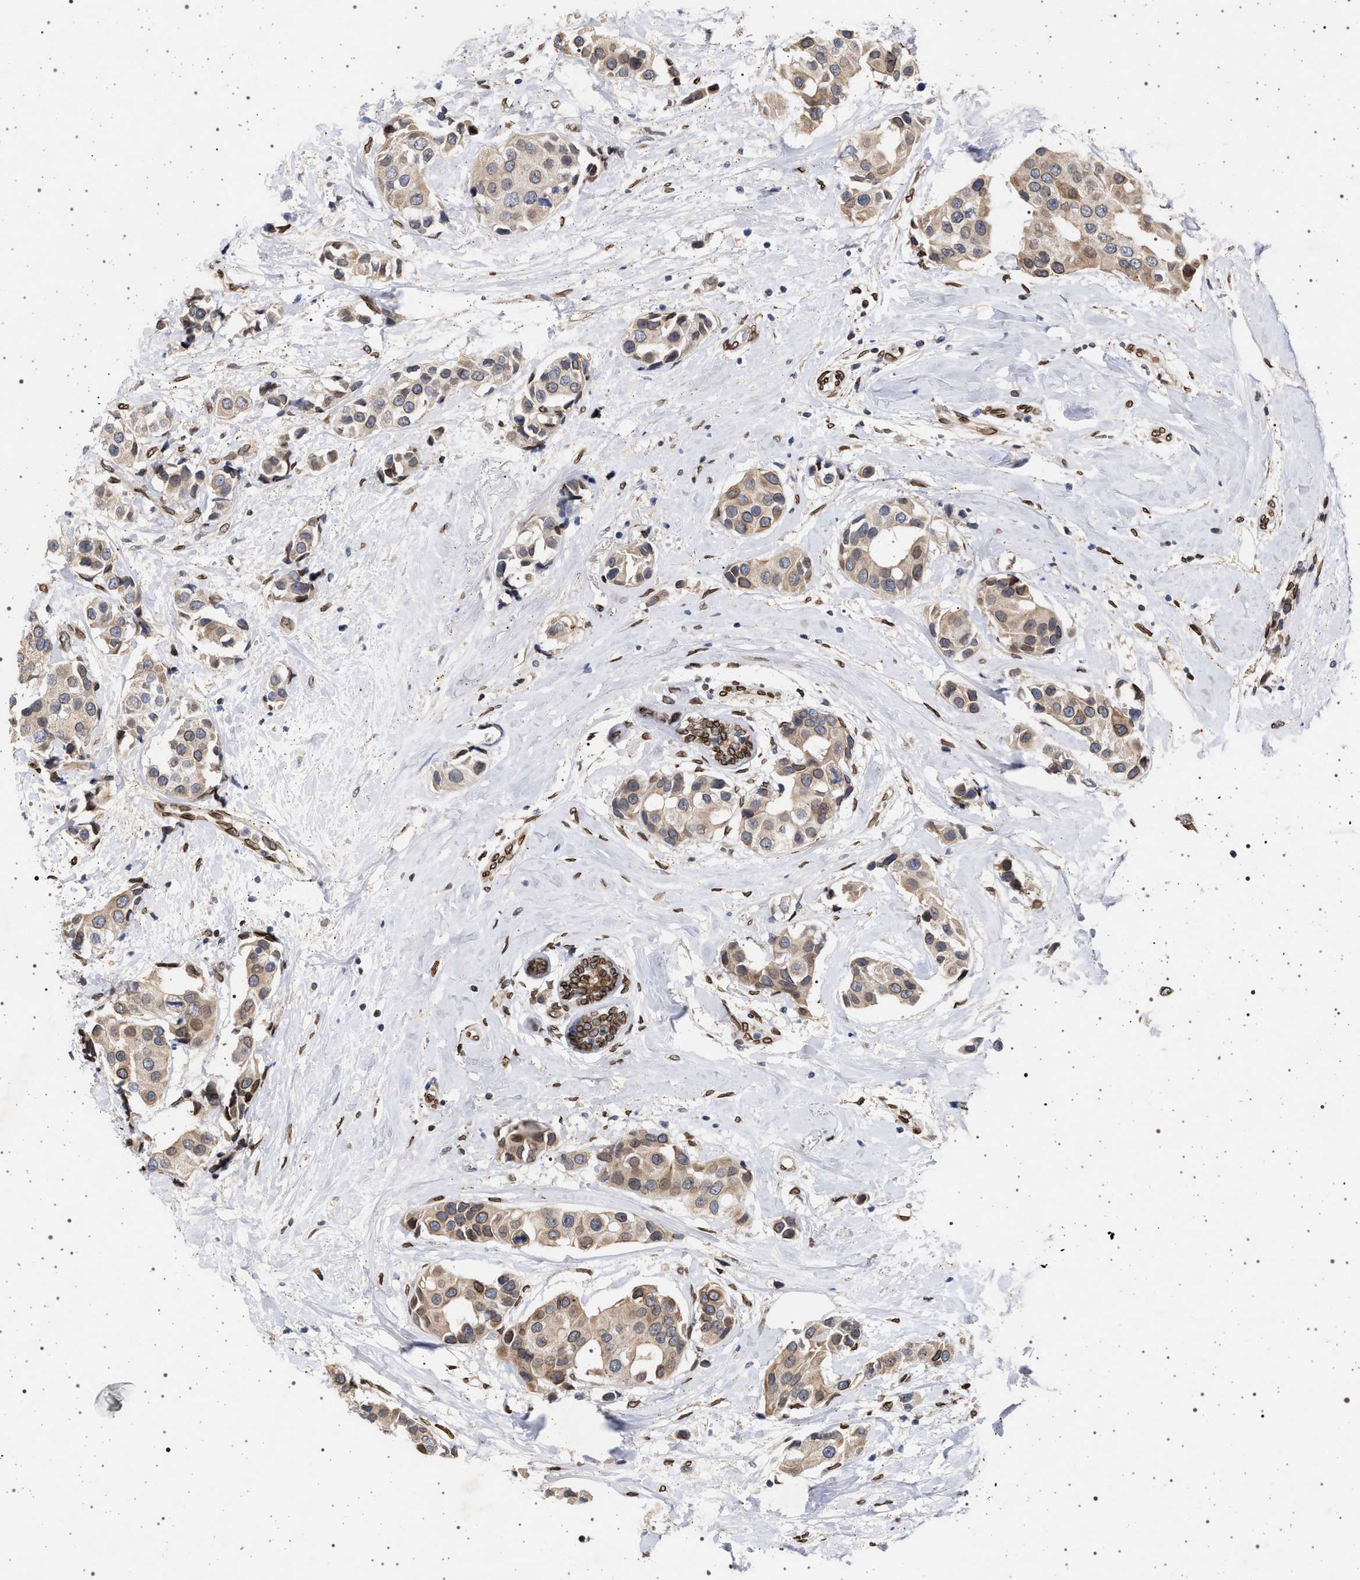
{"staining": {"intensity": "moderate", "quantity": "25%-75%", "location": "cytoplasmic/membranous,nuclear"}, "tissue": "breast cancer", "cell_type": "Tumor cells", "image_type": "cancer", "snomed": [{"axis": "morphology", "description": "Normal tissue, NOS"}, {"axis": "morphology", "description": "Duct carcinoma"}, {"axis": "topography", "description": "Breast"}], "caption": "IHC staining of breast cancer, which demonstrates medium levels of moderate cytoplasmic/membranous and nuclear positivity in about 25%-75% of tumor cells indicating moderate cytoplasmic/membranous and nuclear protein expression. The staining was performed using DAB (brown) for protein detection and nuclei were counterstained in hematoxylin (blue).", "gene": "ING2", "patient": {"sex": "female", "age": 39}}